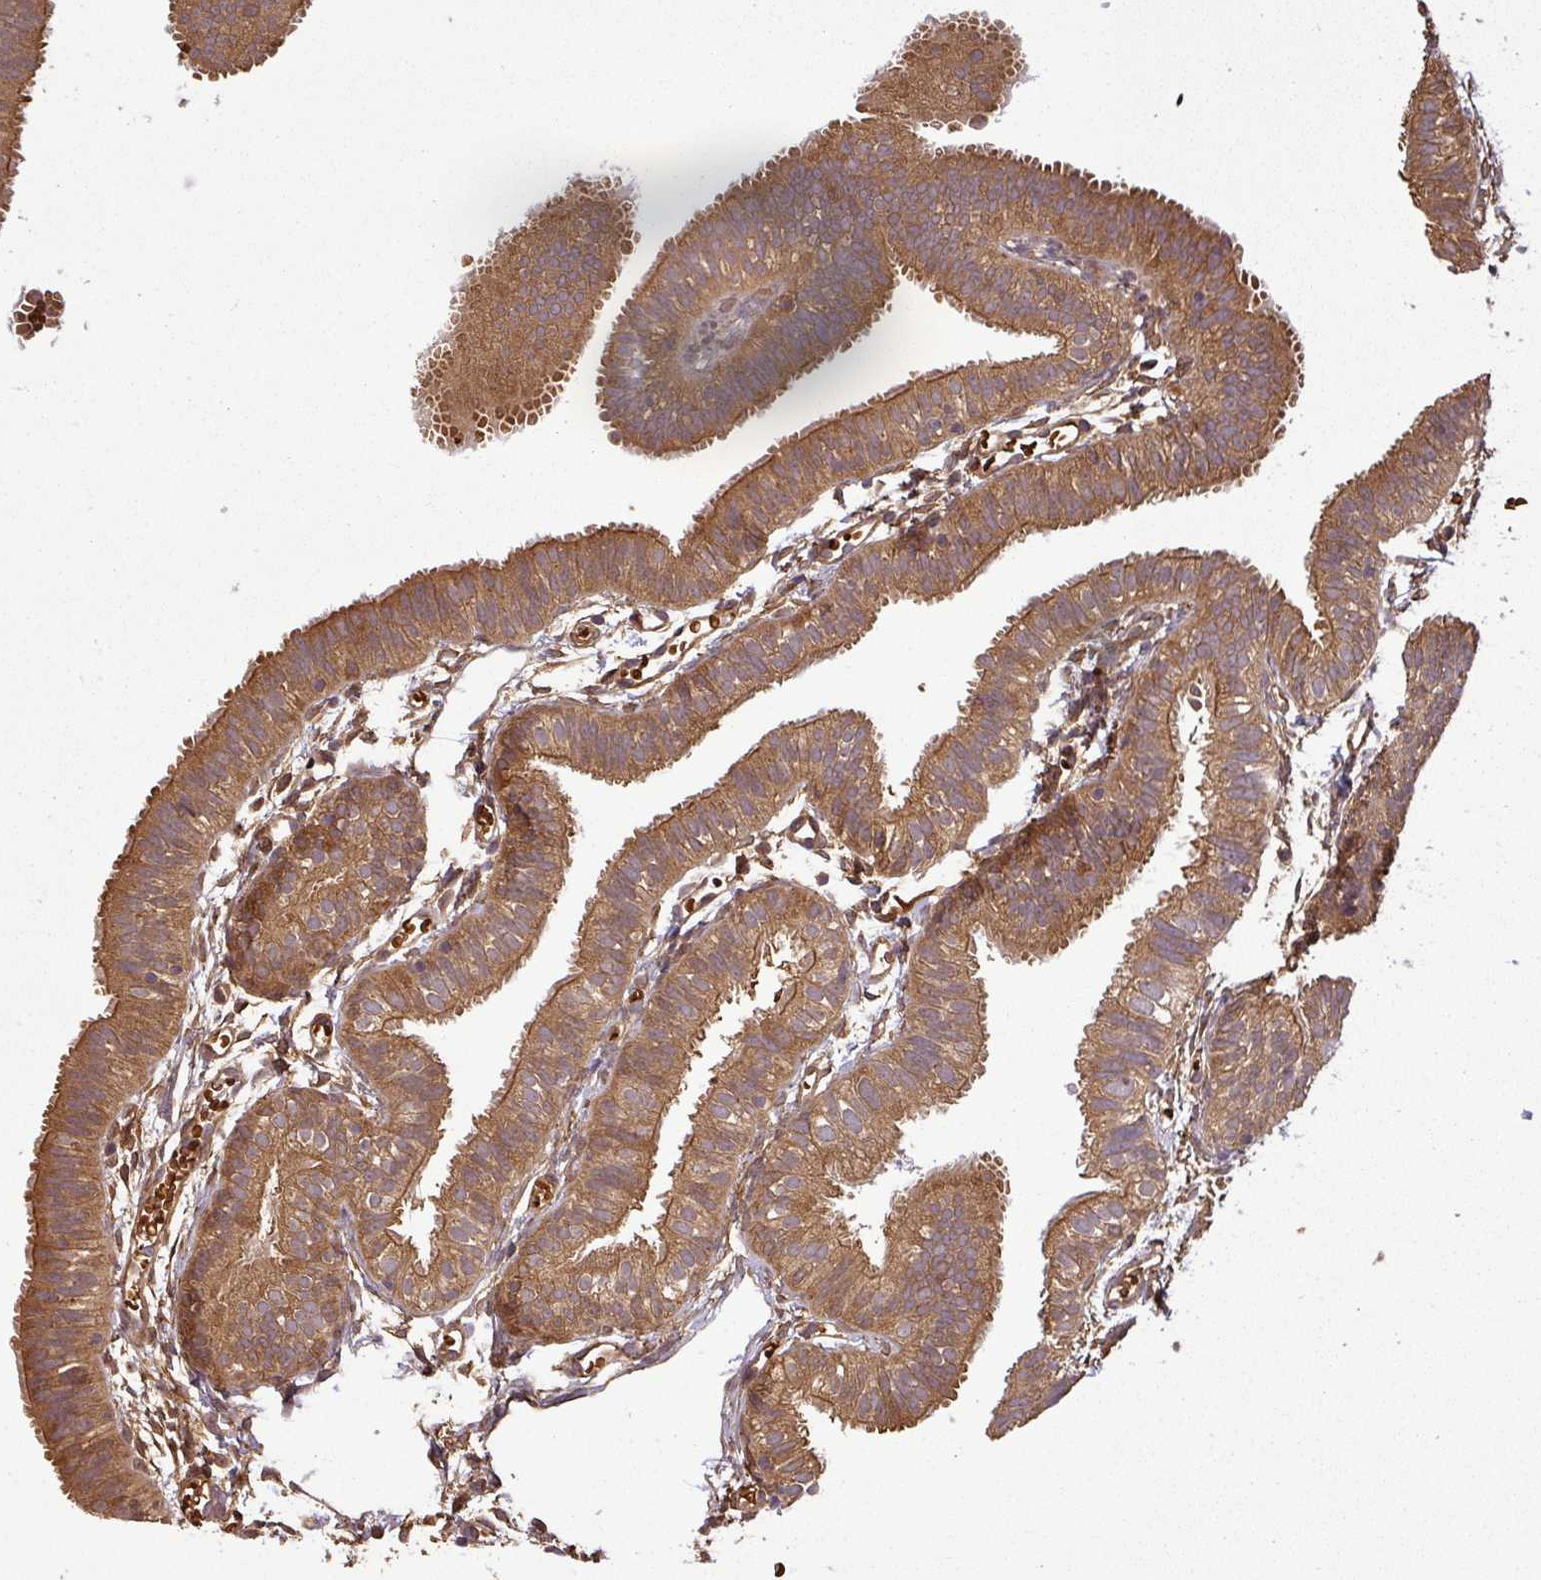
{"staining": {"intensity": "moderate", "quantity": ">75%", "location": "cytoplasmic/membranous"}, "tissue": "fallopian tube", "cell_type": "Glandular cells", "image_type": "normal", "snomed": [{"axis": "morphology", "description": "Normal tissue, NOS"}, {"axis": "topography", "description": "Fallopian tube"}], "caption": "About >75% of glandular cells in benign fallopian tube show moderate cytoplasmic/membranous protein positivity as visualized by brown immunohistochemical staining.", "gene": "MAP3K6", "patient": {"sex": "female", "age": 35}}